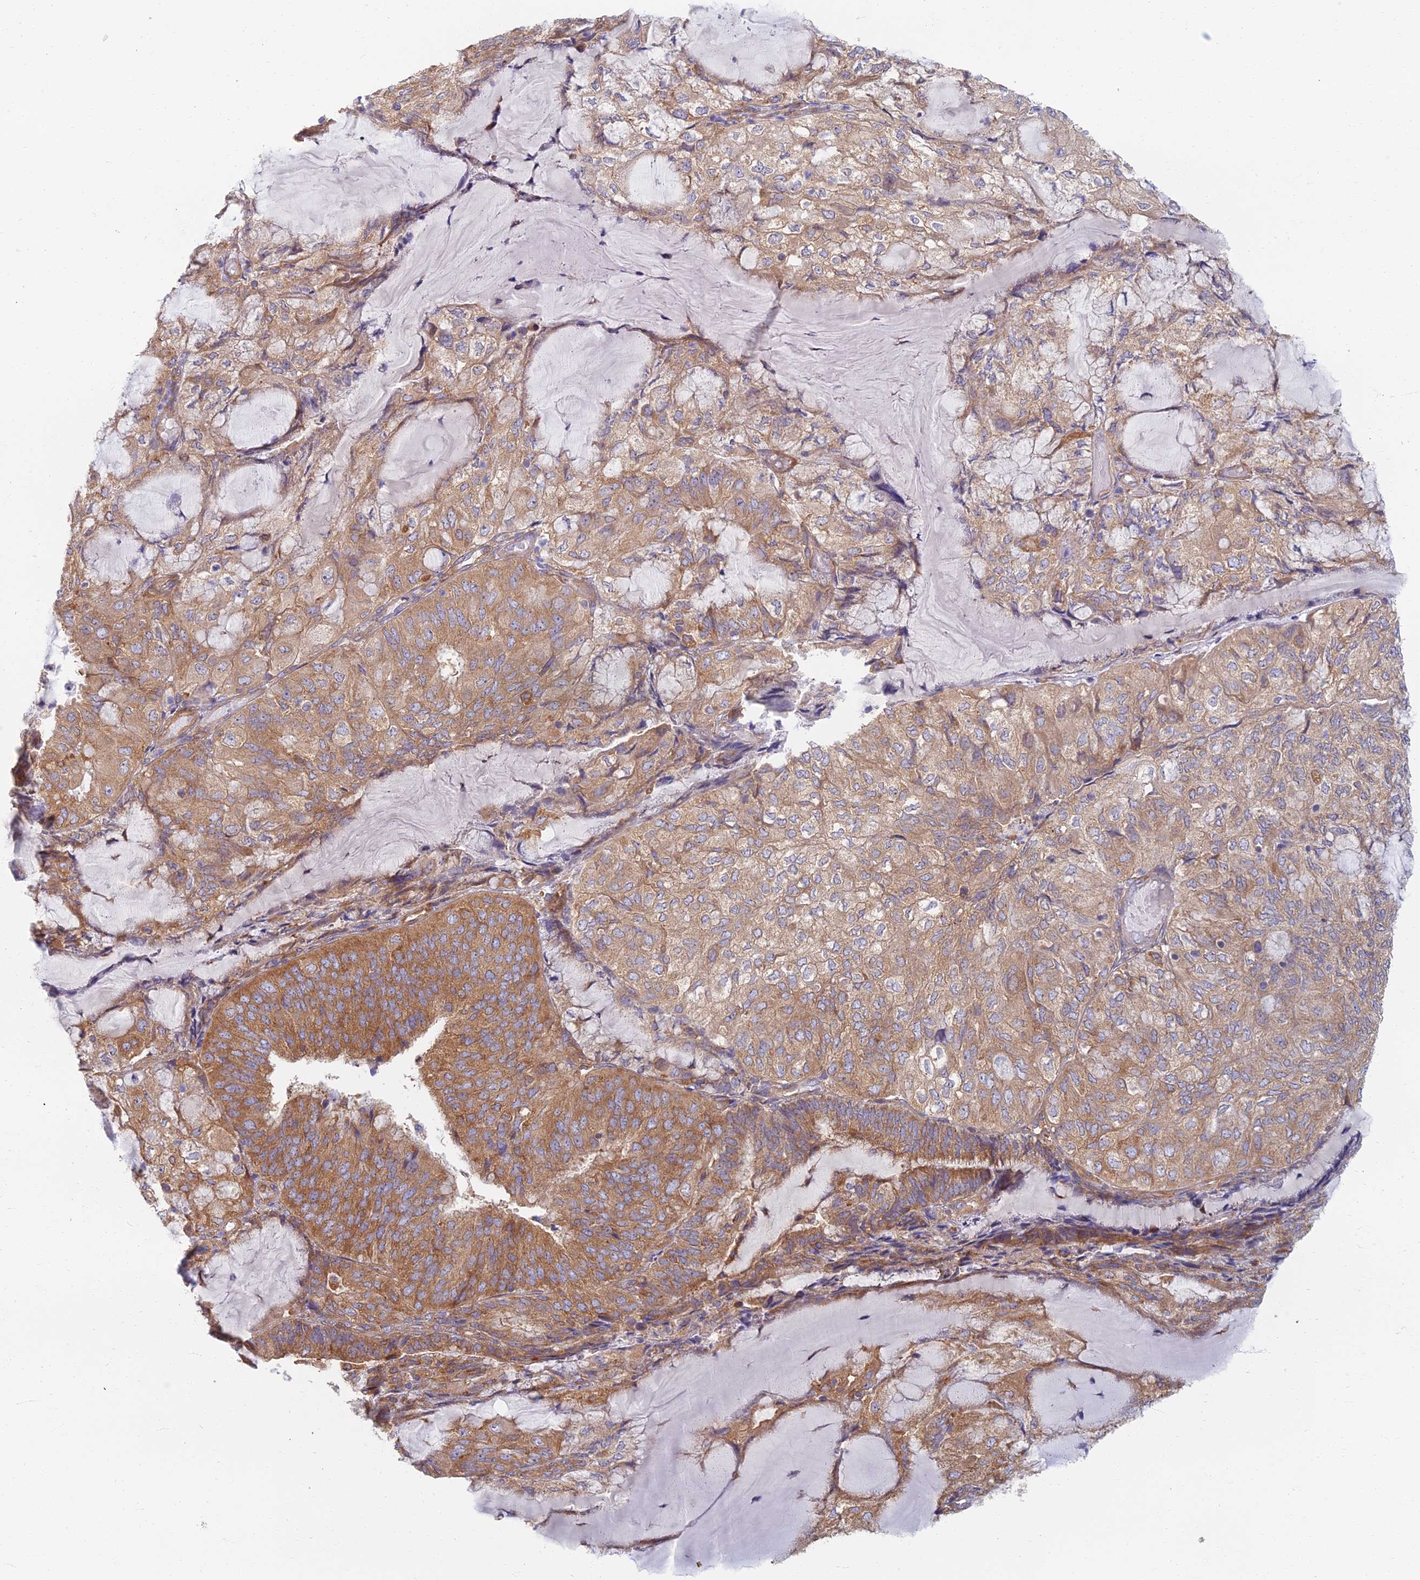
{"staining": {"intensity": "moderate", "quantity": ">75%", "location": "cytoplasmic/membranous"}, "tissue": "endometrial cancer", "cell_type": "Tumor cells", "image_type": "cancer", "snomed": [{"axis": "morphology", "description": "Adenocarcinoma, NOS"}, {"axis": "topography", "description": "Endometrium"}], "caption": "The photomicrograph exhibits staining of endometrial cancer, revealing moderate cytoplasmic/membranous protein positivity (brown color) within tumor cells. (DAB IHC with brightfield microscopy, high magnification).", "gene": "RBSN", "patient": {"sex": "female", "age": 81}}